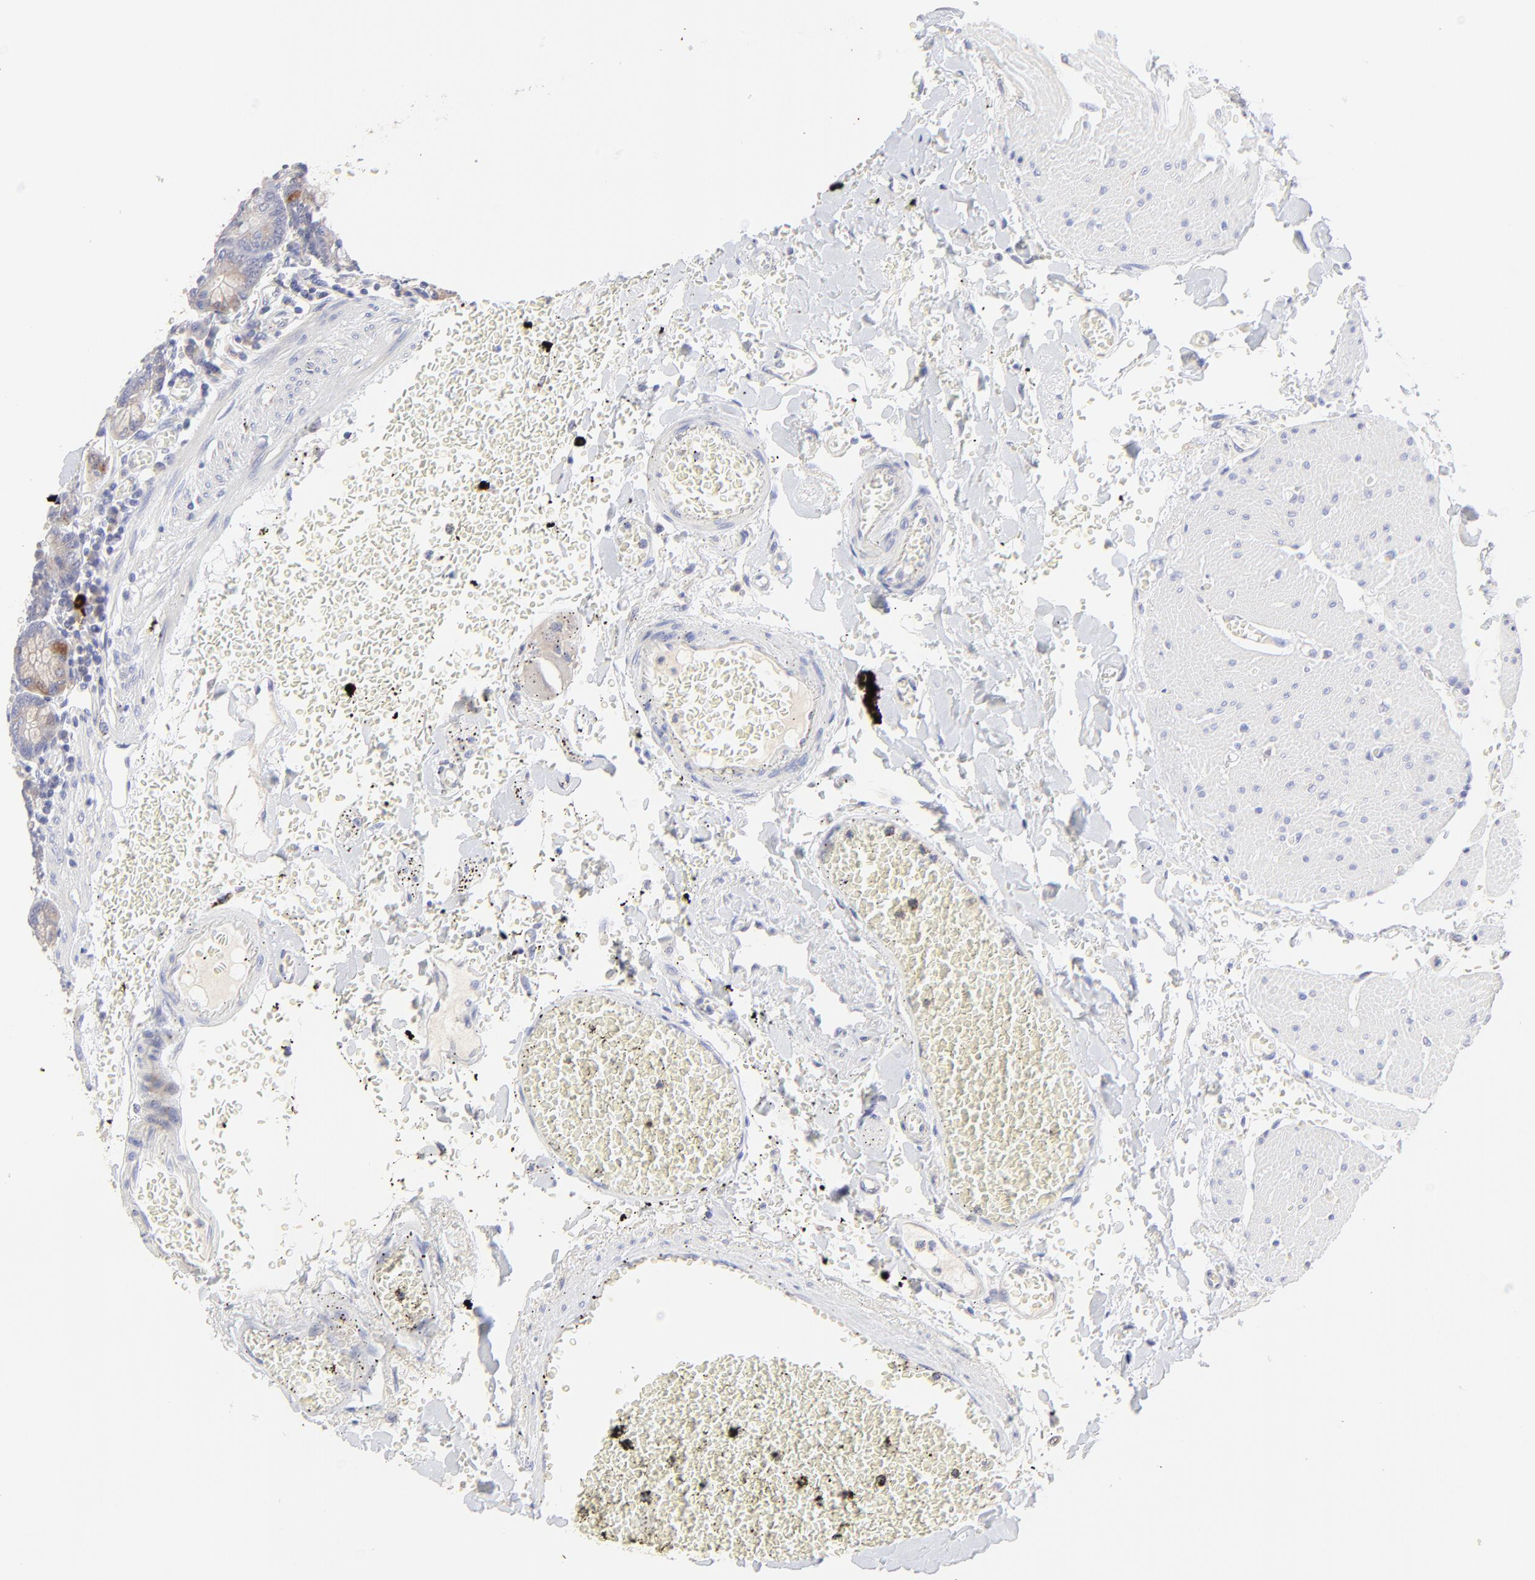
{"staining": {"intensity": "moderate", "quantity": ">75%", "location": "cytoplasmic/membranous"}, "tissue": "small intestine", "cell_type": "Glandular cells", "image_type": "normal", "snomed": [{"axis": "morphology", "description": "Normal tissue, NOS"}, {"axis": "topography", "description": "Small intestine"}], "caption": "DAB (3,3'-diaminobenzidine) immunohistochemical staining of benign small intestine reveals moderate cytoplasmic/membranous protein staining in approximately >75% of glandular cells. (DAB IHC, brown staining for protein, blue staining for nuclei).", "gene": "LHFPL1", "patient": {"sex": "male", "age": 71}}